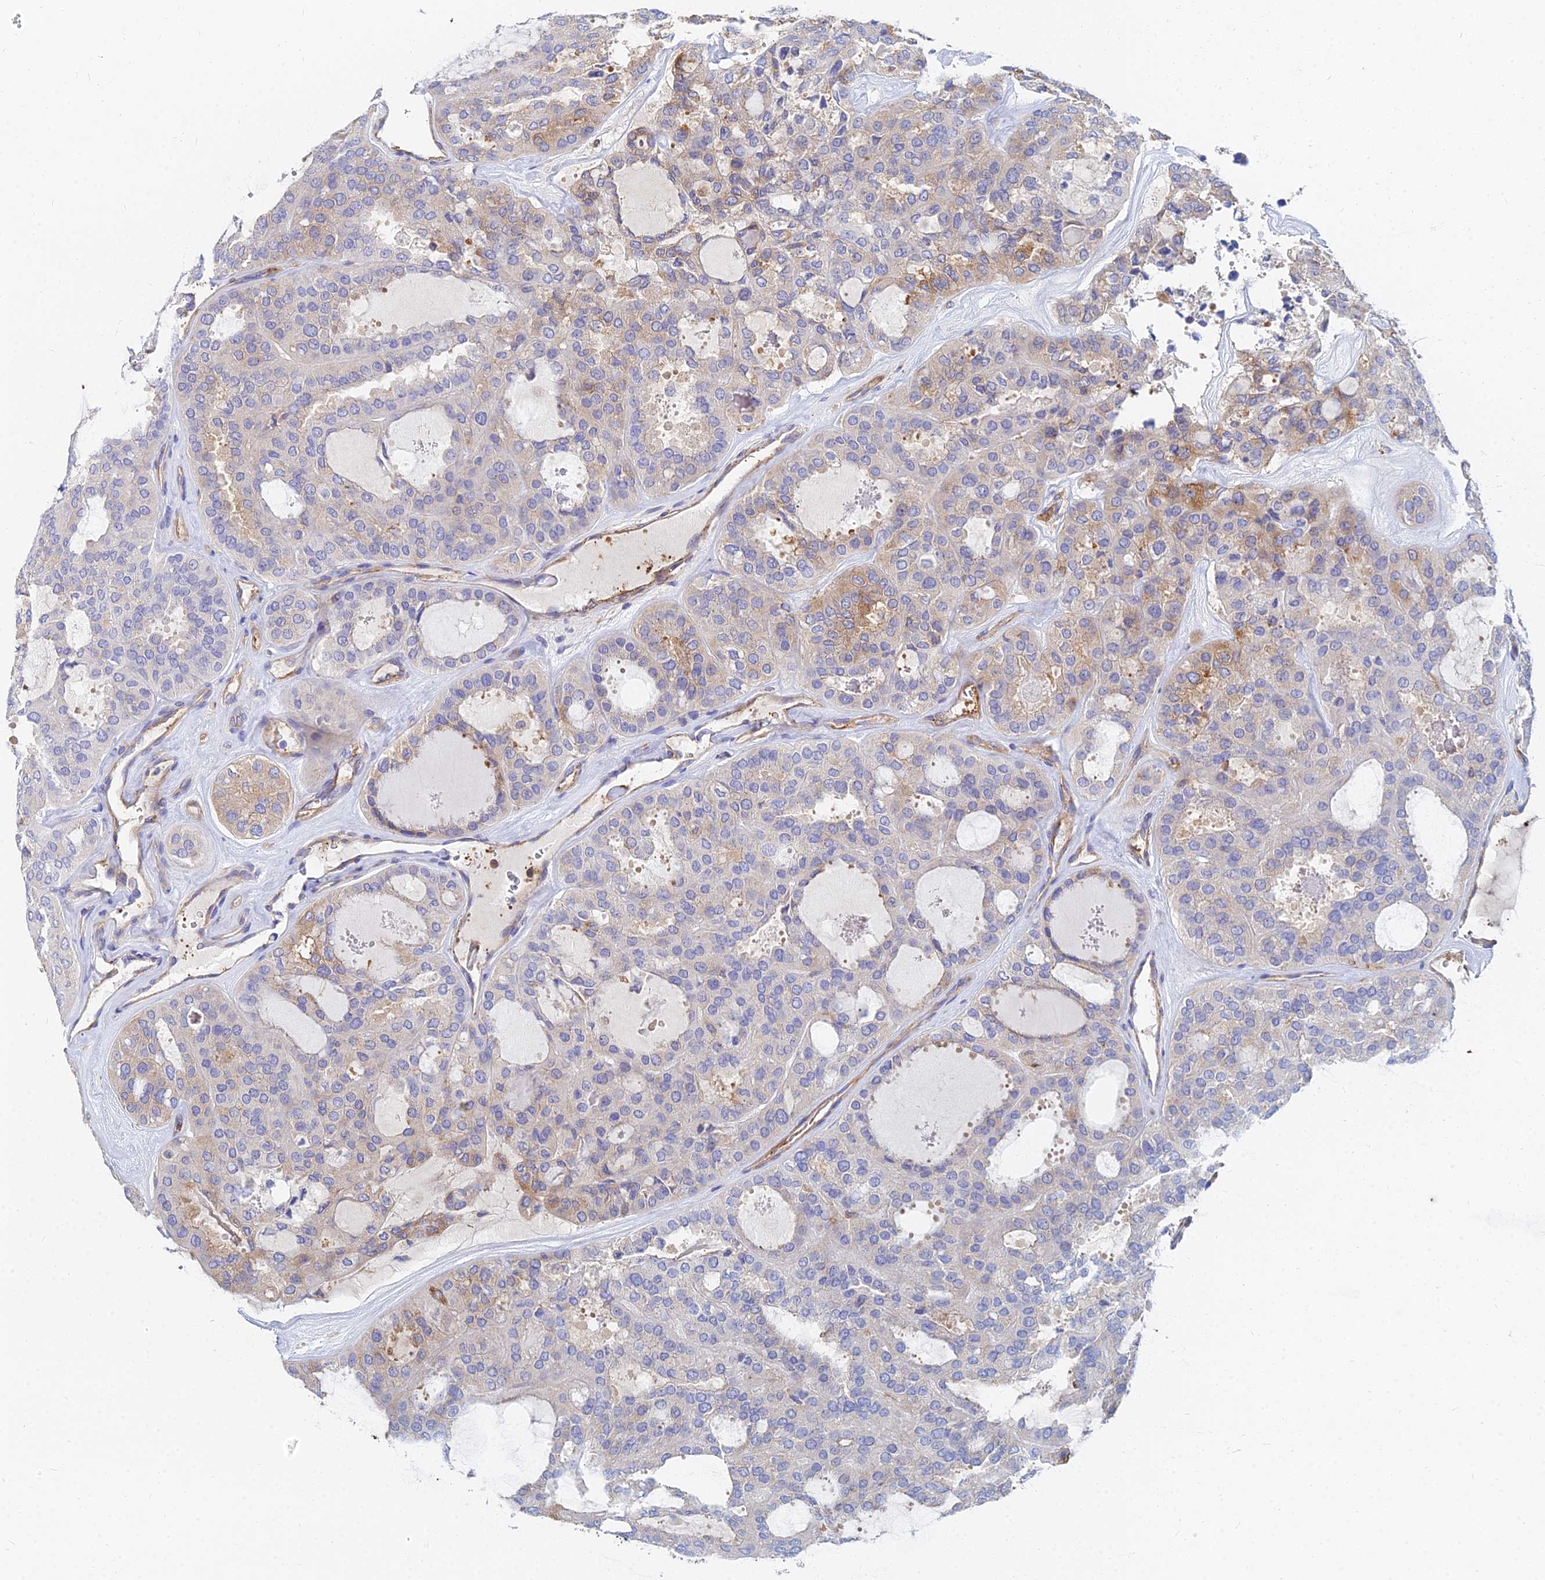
{"staining": {"intensity": "moderate", "quantity": "<25%", "location": "cytoplasmic/membranous"}, "tissue": "thyroid cancer", "cell_type": "Tumor cells", "image_type": "cancer", "snomed": [{"axis": "morphology", "description": "Follicular adenoma carcinoma, NOS"}, {"axis": "topography", "description": "Thyroid gland"}], "caption": "Moderate cytoplasmic/membranous positivity for a protein is present in about <25% of tumor cells of thyroid cancer (follicular adenoma carcinoma) using immunohistochemistry (IHC).", "gene": "GPR42", "patient": {"sex": "male", "age": 75}}